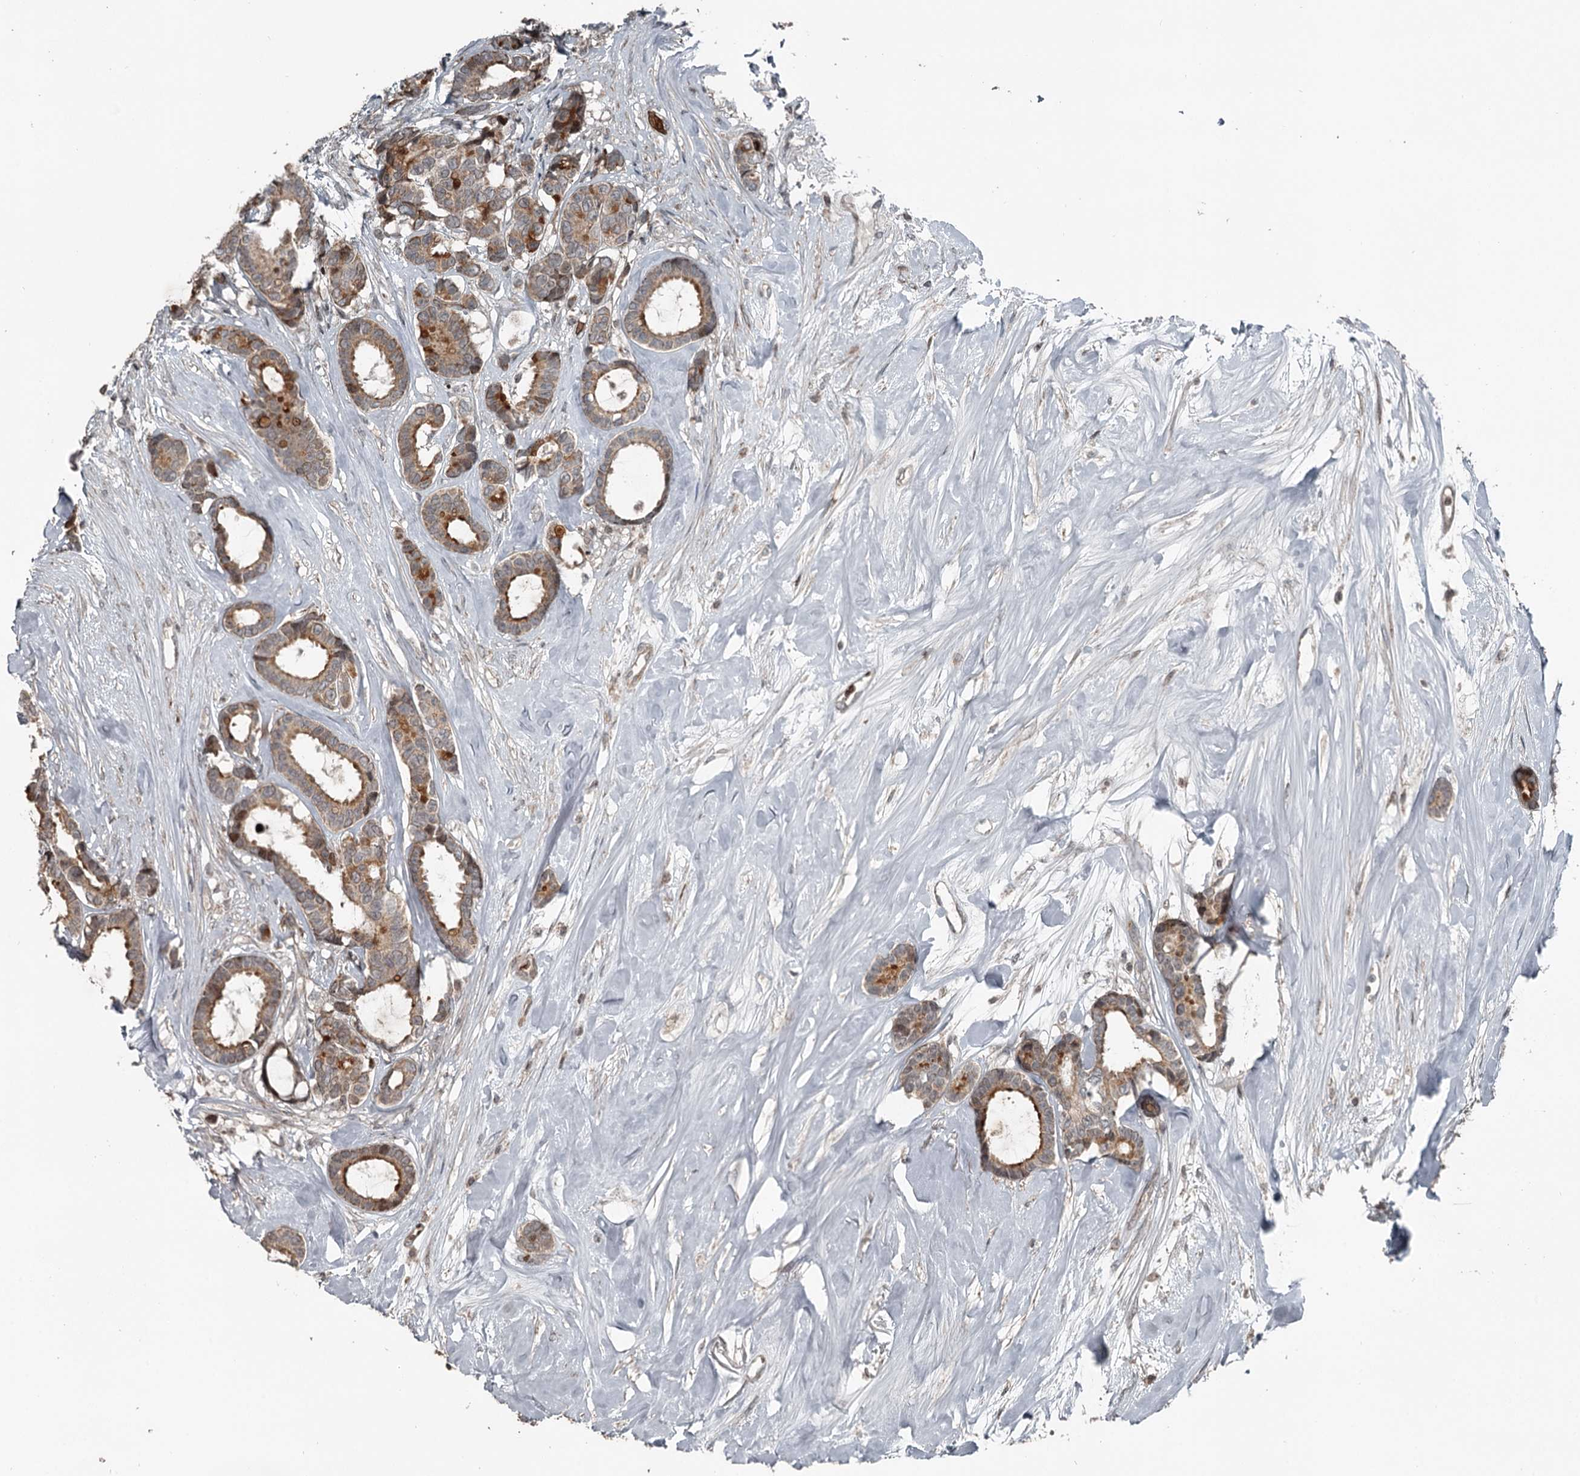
{"staining": {"intensity": "moderate", "quantity": ">75%", "location": "cytoplasmic/membranous"}, "tissue": "breast cancer", "cell_type": "Tumor cells", "image_type": "cancer", "snomed": [{"axis": "morphology", "description": "Duct carcinoma"}, {"axis": "topography", "description": "Breast"}], "caption": "This is a histology image of immunohistochemistry staining of breast cancer (invasive ductal carcinoma), which shows moderate positivity in the cytoplasmic/membranous of tumor cells.", "gene": "RASSF8", "patient": {"sex": "female", "age": 87}}